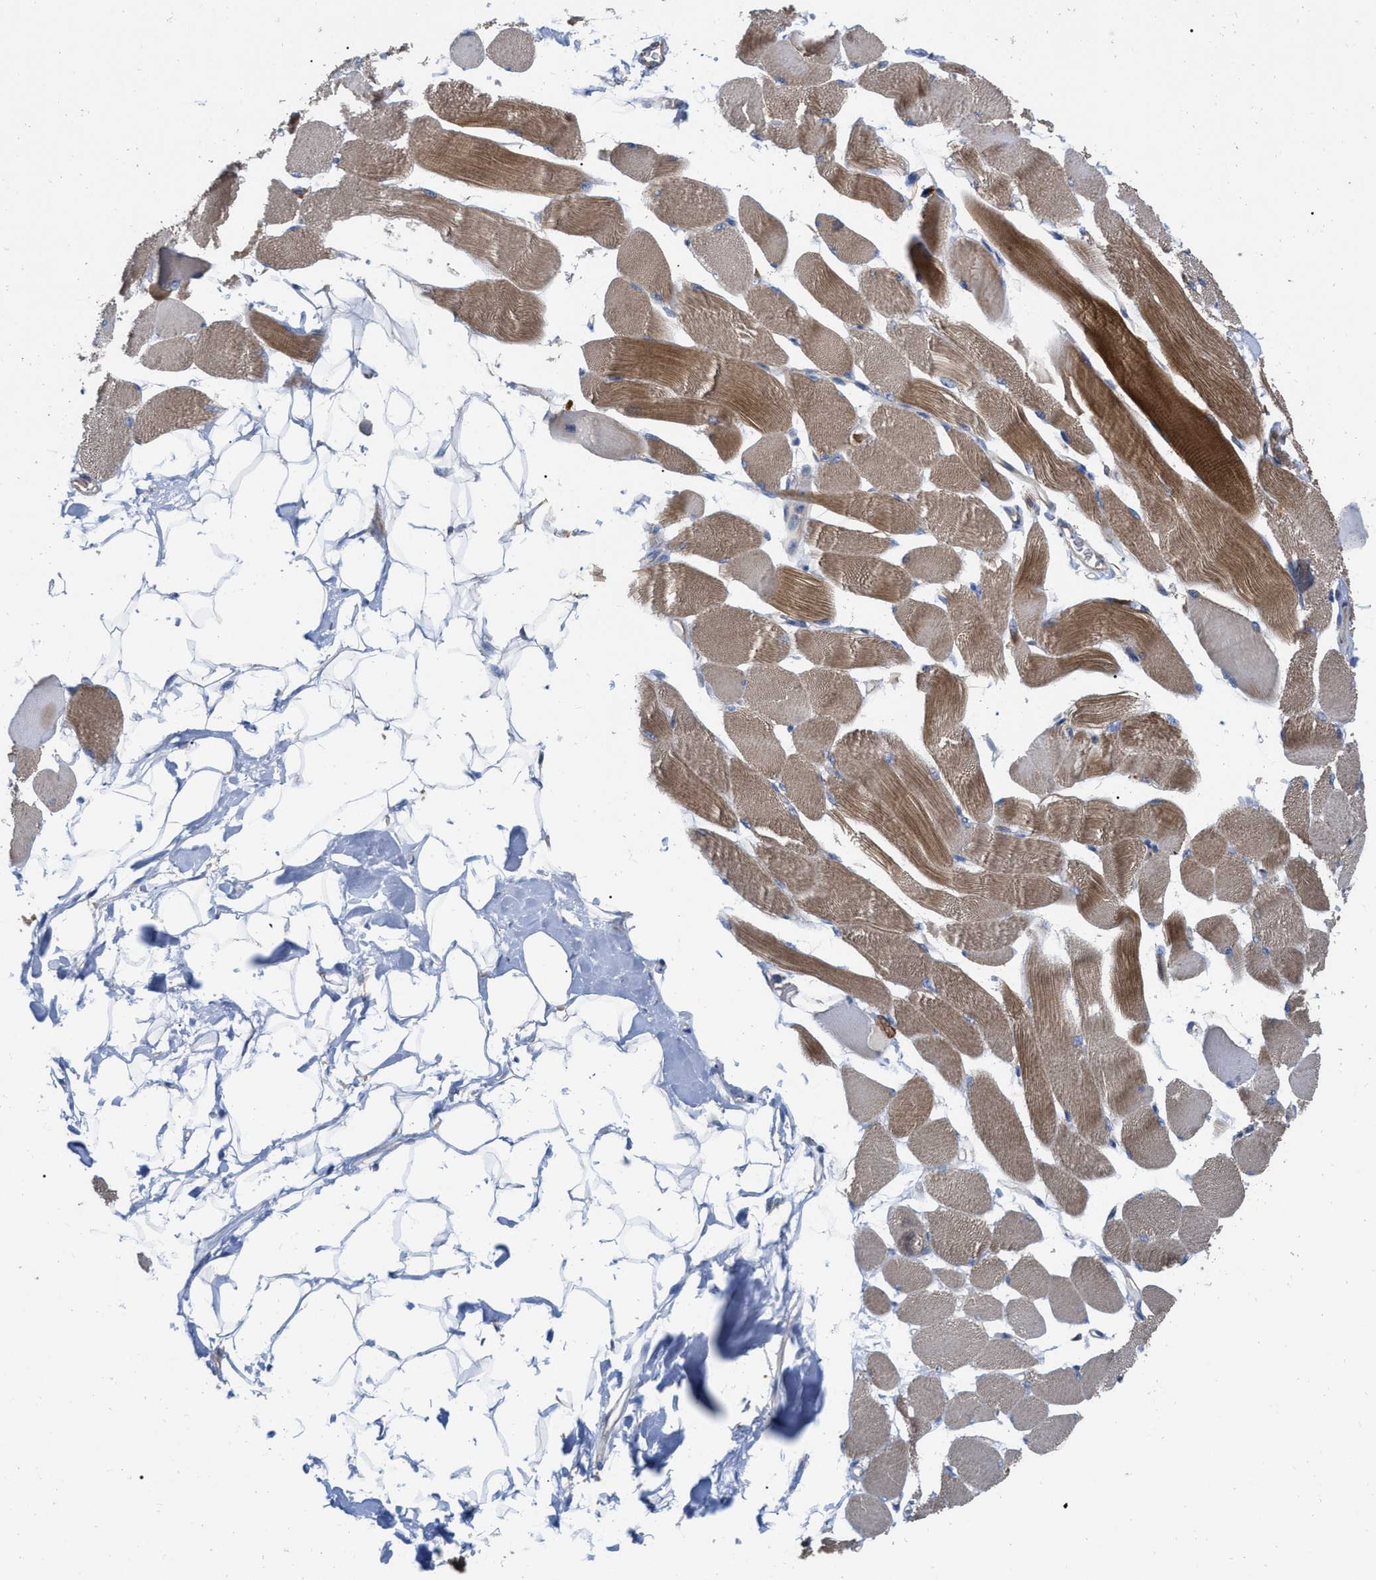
{"staining": {"intensity": "moderate", "quantity": ">75%", "location": "cytoplasmic/membranous"}, "tissue": "skeletal muscle", "cell_type": "Myocytes", "image_type": "normal", "snomed": [{"axis": "morphology", "description": "Normal tissue, NOS"}, {"axis": "topography", "description": "Skeletal muscle"}, {"axis": "topography", "description": "Peripheral nerve tissue"}], "caption": "Benign skeletal muscle shows moderate cytoplasmic/membranous staining in about >75% of myocytes Immunohistochemistry (ihc) stains the protein in brown and the nuclei are stained blue..", "gene": "RABEP1", "patient": {"sex": "female", "age": 84}}